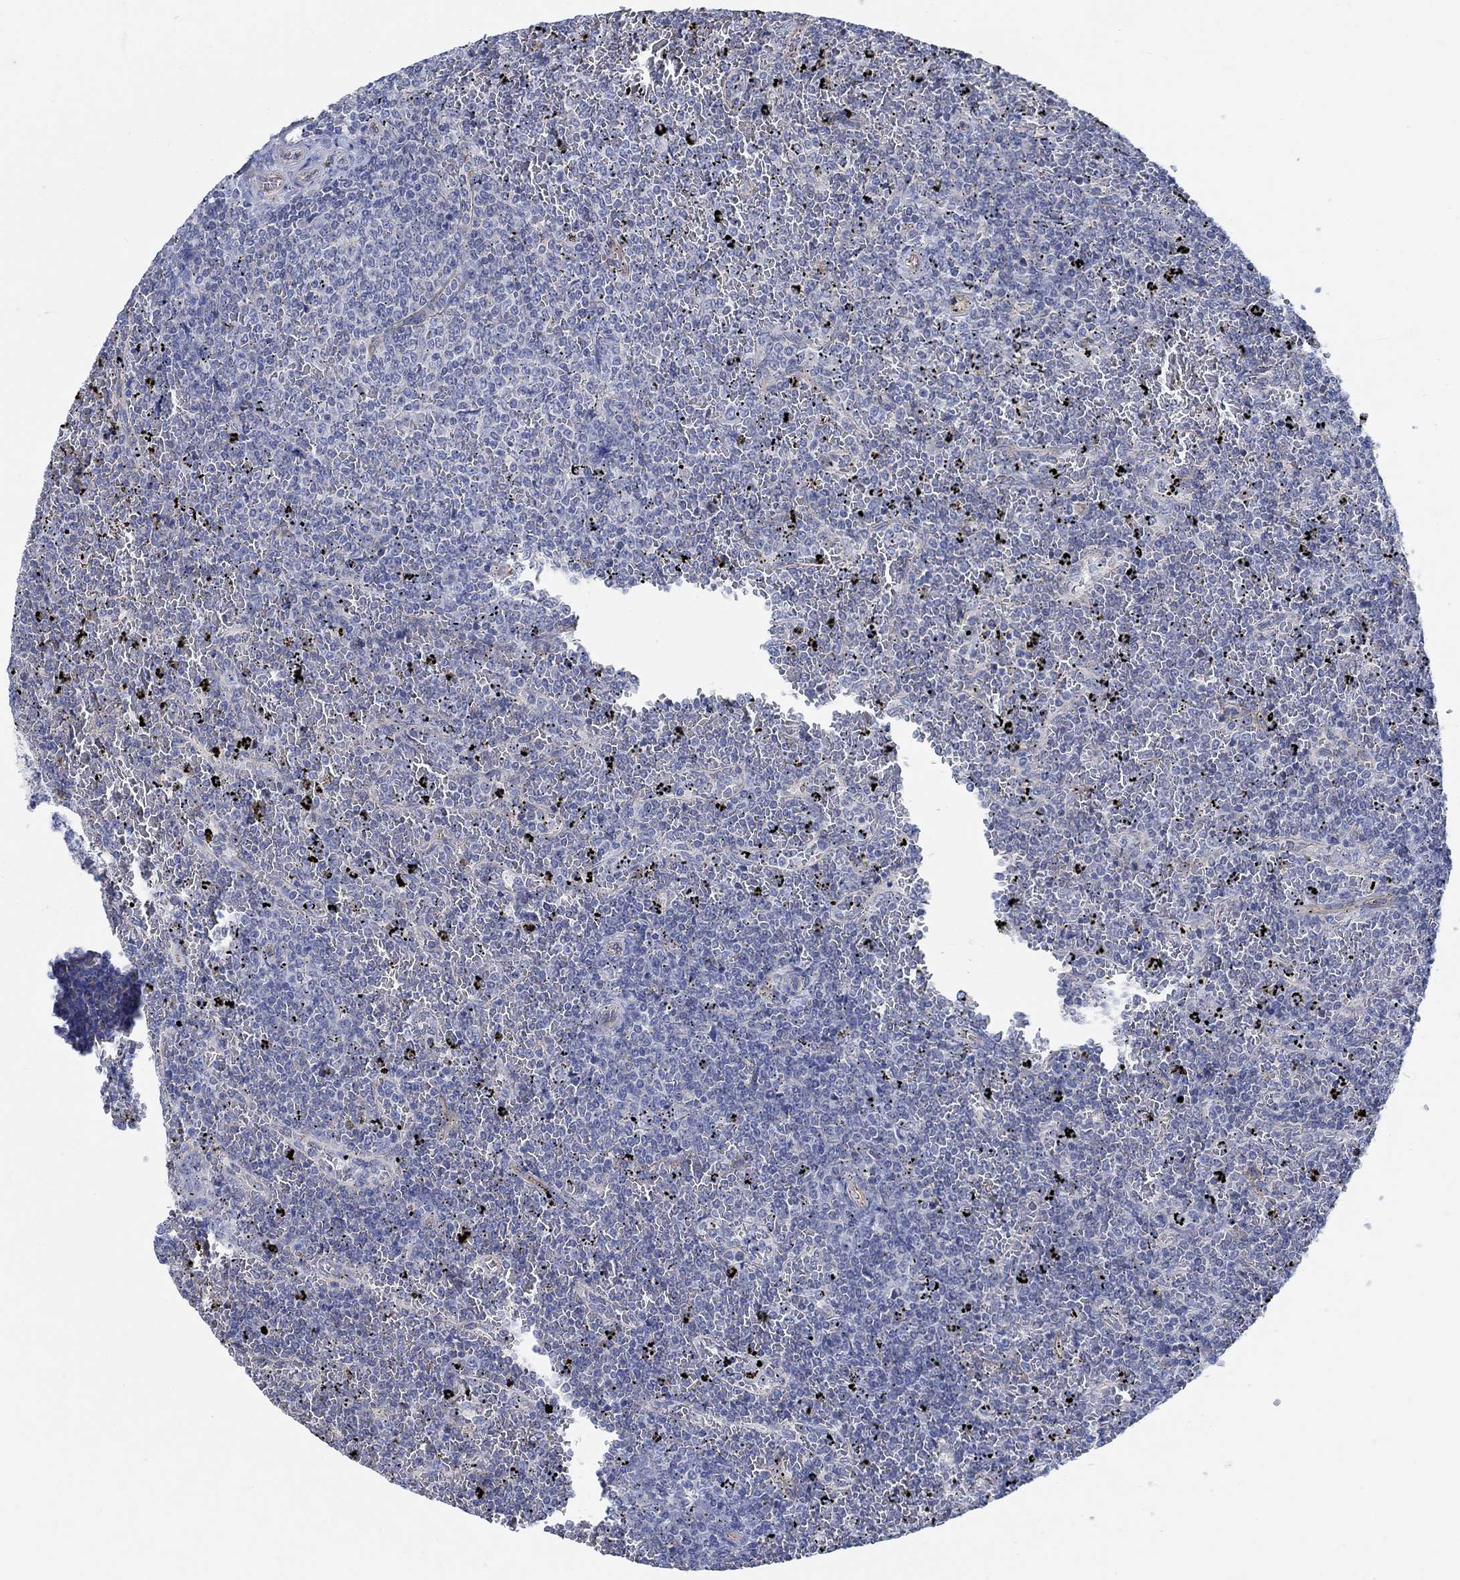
{"staining": {"intensity": "negative", "quantity": "none", "location": "none"}, "tissue": "lymphoma", "cell_type": "Tumor cells", "image_type": "cancer", "snomed": [{"axis": "morphology", "description": "Malignant lymphoma, non-Hodgkin's type, Low grade"}, {"axis": "topography", "description": "Spleen"}], "caption": "Lymphoma was stained to show a protein in brown. There is no significant expression in tumor cells. (Stains: DAB (3,3'-diaminobenzidine) IHC with hematoxylin counter stain, Microscopy: brightfield microscopy at high magnification).", "gene": "TMEM198", "patient": {"sex": "female", "age": 77}}